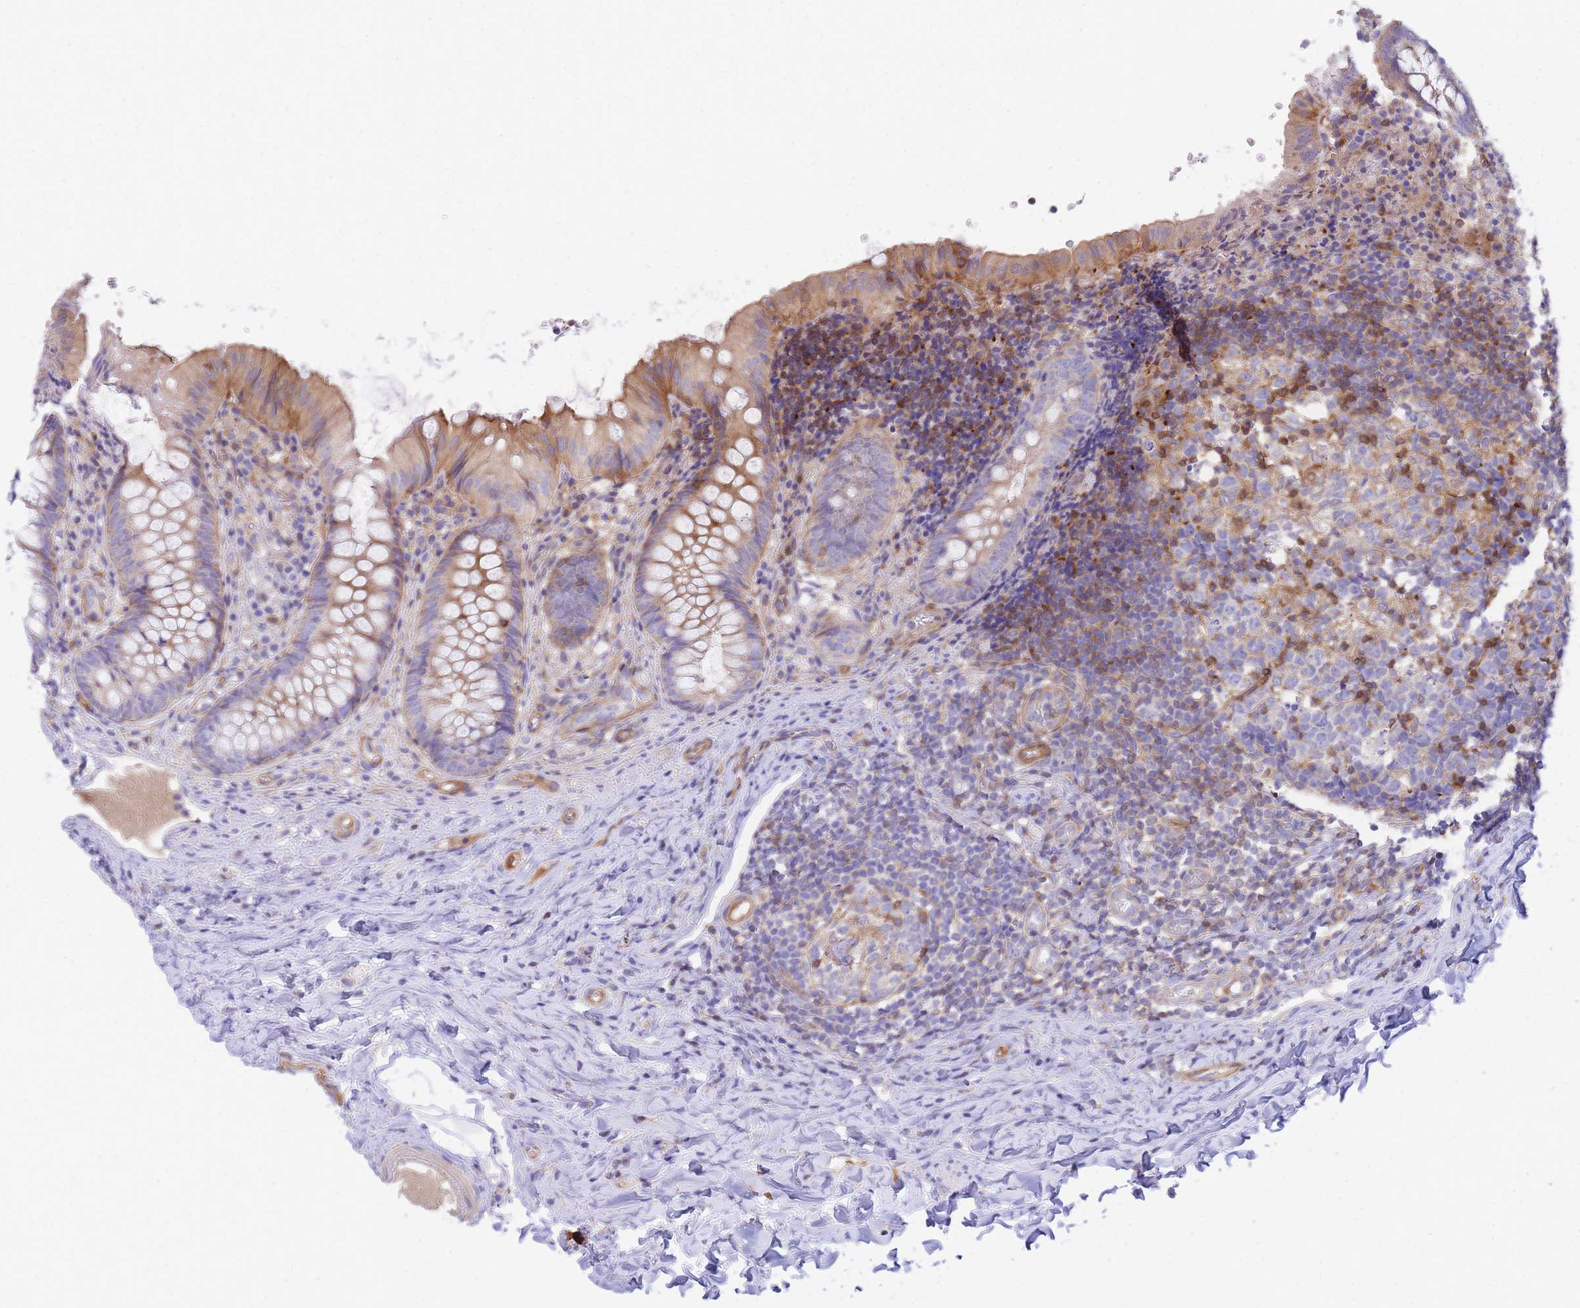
{"staining": {"intensity": "moderate", "quantity": "25%-75%", "location": "cytoplasmic/membranous"}, "tissue": "appendix", "cell_type": "Glandular cells", "image_type": "normal", "snomed": [{"axis": "morphology", "description": "Normal tissue, NOS"}, {"axis": "topography", "description": "Appendix"}], "caption": "A brown stain labels moderate cytoplasmic/membranous staining of a protein in glandular cells of benign appendix. (DAB (3,3'-diaminobenzidine) IHC with brightfield microscopy, high magnification).", "gene": "FBN3", "patient": {"sex": "male", "age": 8}}